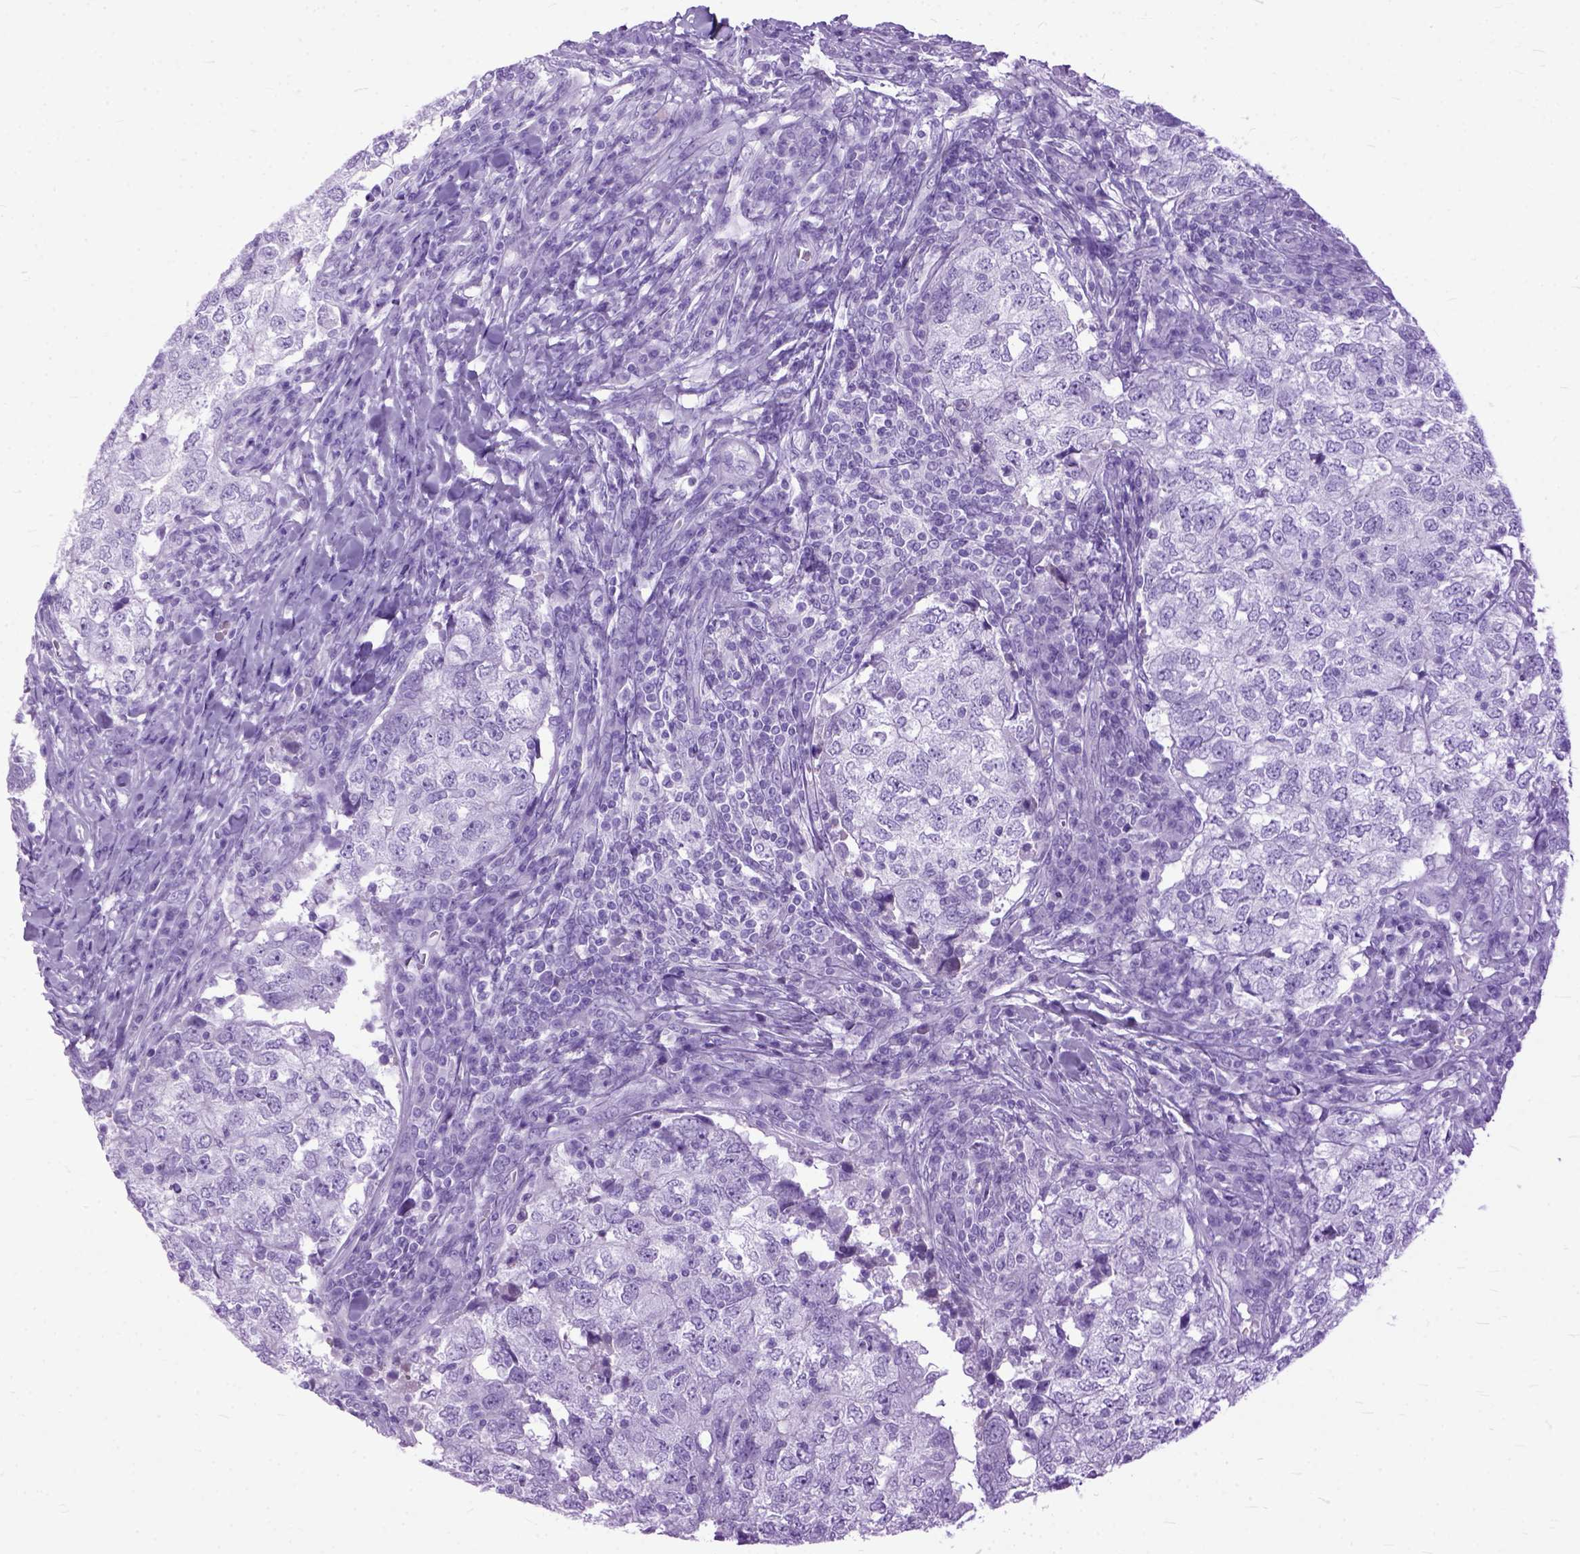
{"staining": {"intensity": "negative", "quantity": "none", "location": "none"}, "tissue": "breast cancer", "cell_type": "Tumor cells", "image_type": "cancer", "snomed": [{"axis": "morphology", "description": "Duct carcinoma"}, {"axis": "topography", "description": "Breast"}], "caption": "This photomicrograph is of breast cancer (invasive ductal carcinoma) stained with immunohistochemistry to label a protein in brown with the nuclei are counter-stained blue. There is no positivity in tumor cells. (DAB immunohistochemistry with hematoxylin counter stain).", "gene": "GNGT1", "patient": {"sex": "female", "age": 30}}